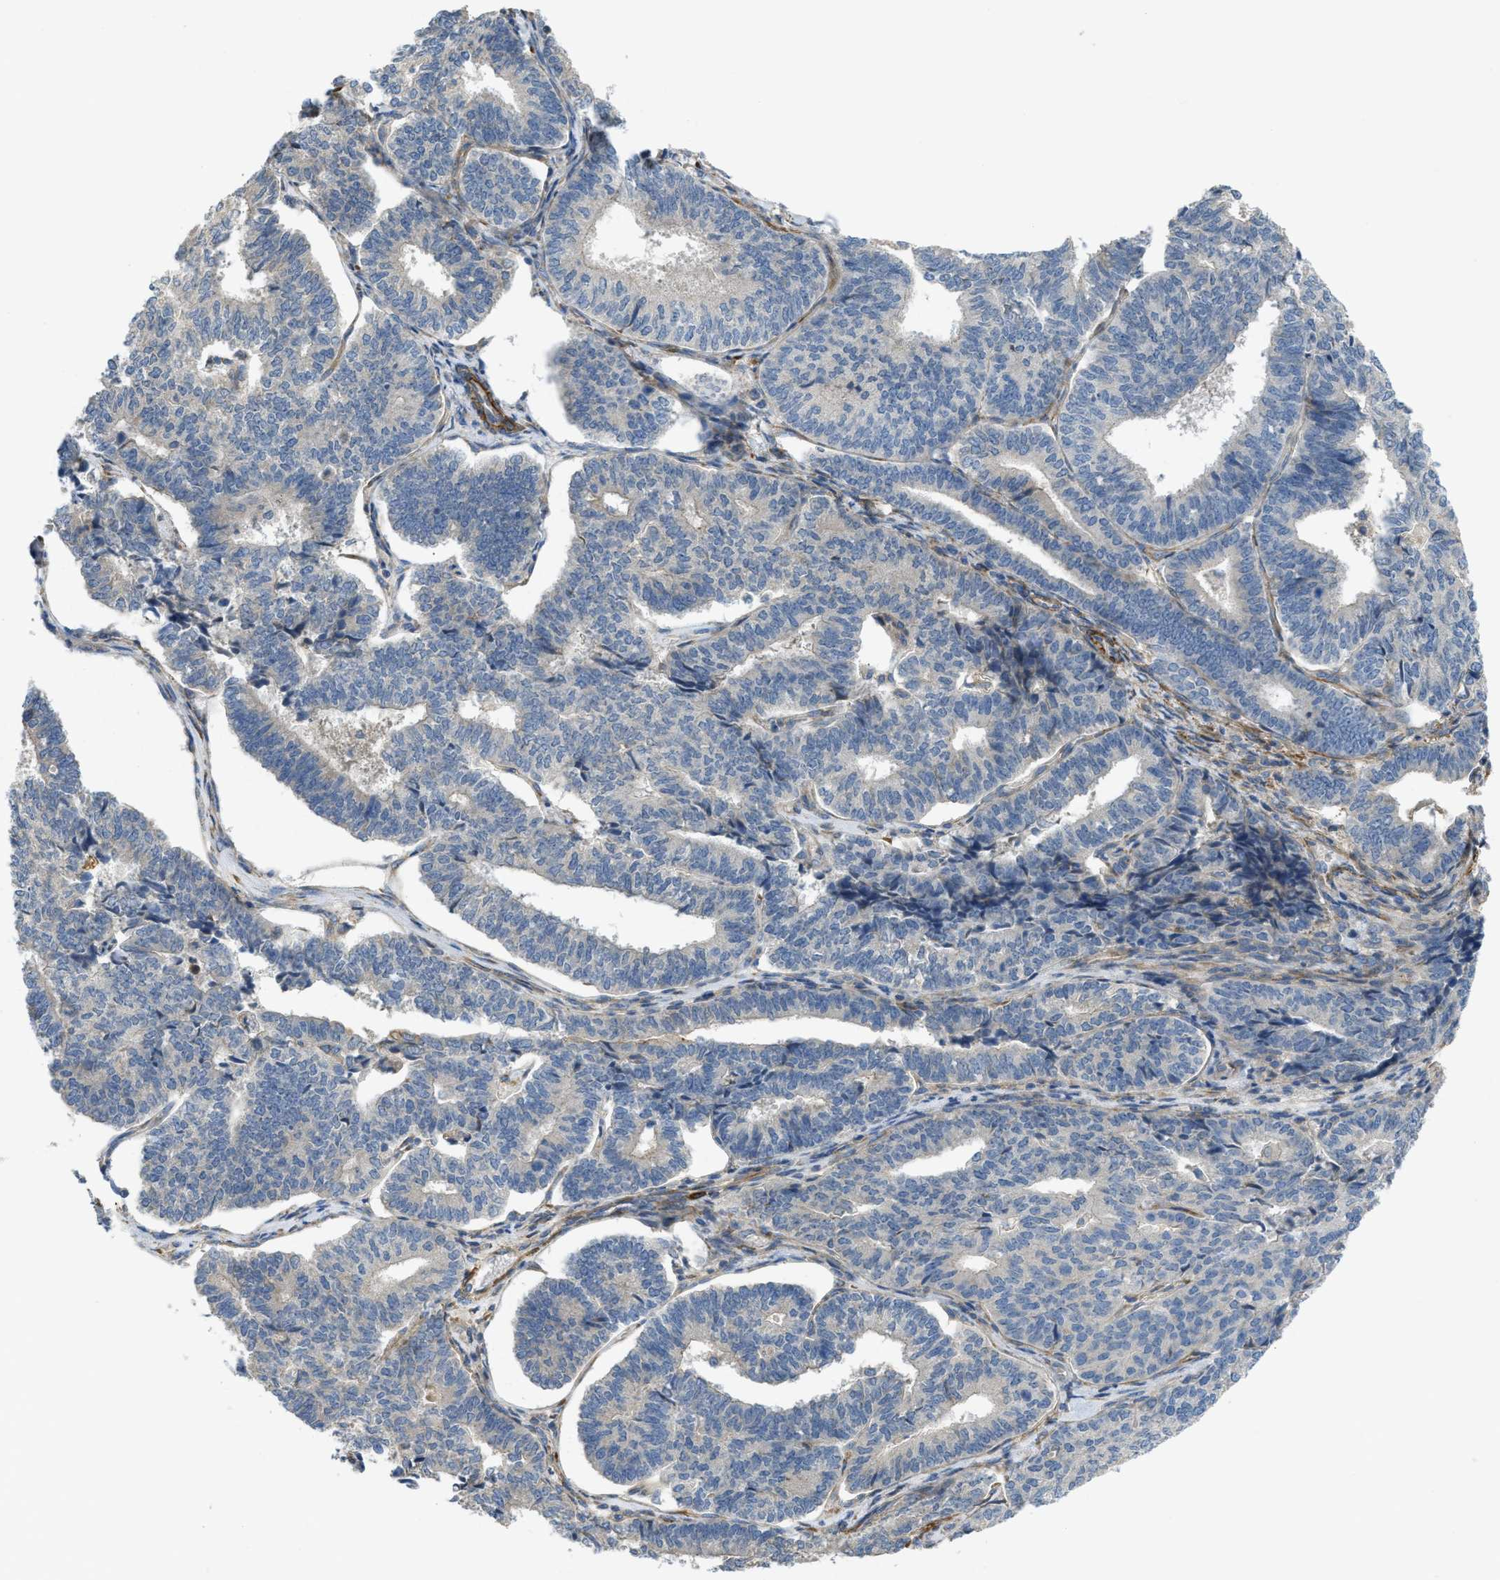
{"staining": {"intensity": "negative", "quantity": "none", "location": "none"}, "tissue": "endometrial cancer", "cell_type": "Tumor cells", "image_type": "cancer", "snomed": [{"axis": "morphology", "description": "Adenocarcinoma, NOS"}, {"axis": "topography", "description": "Endometrium"}], "caption": "High power microscopy histopathology image of an immunohistochemistry (IHC) photomicrograph of adenocarcinoma (endometrial), revealing no significant expression in tumor cells. (DAB (3,3'-diaminobenzidine) IHC with hematoxylin counter stain).", "gene": "BMPR1A", "patient": {"sex": "female", "age": 70}}